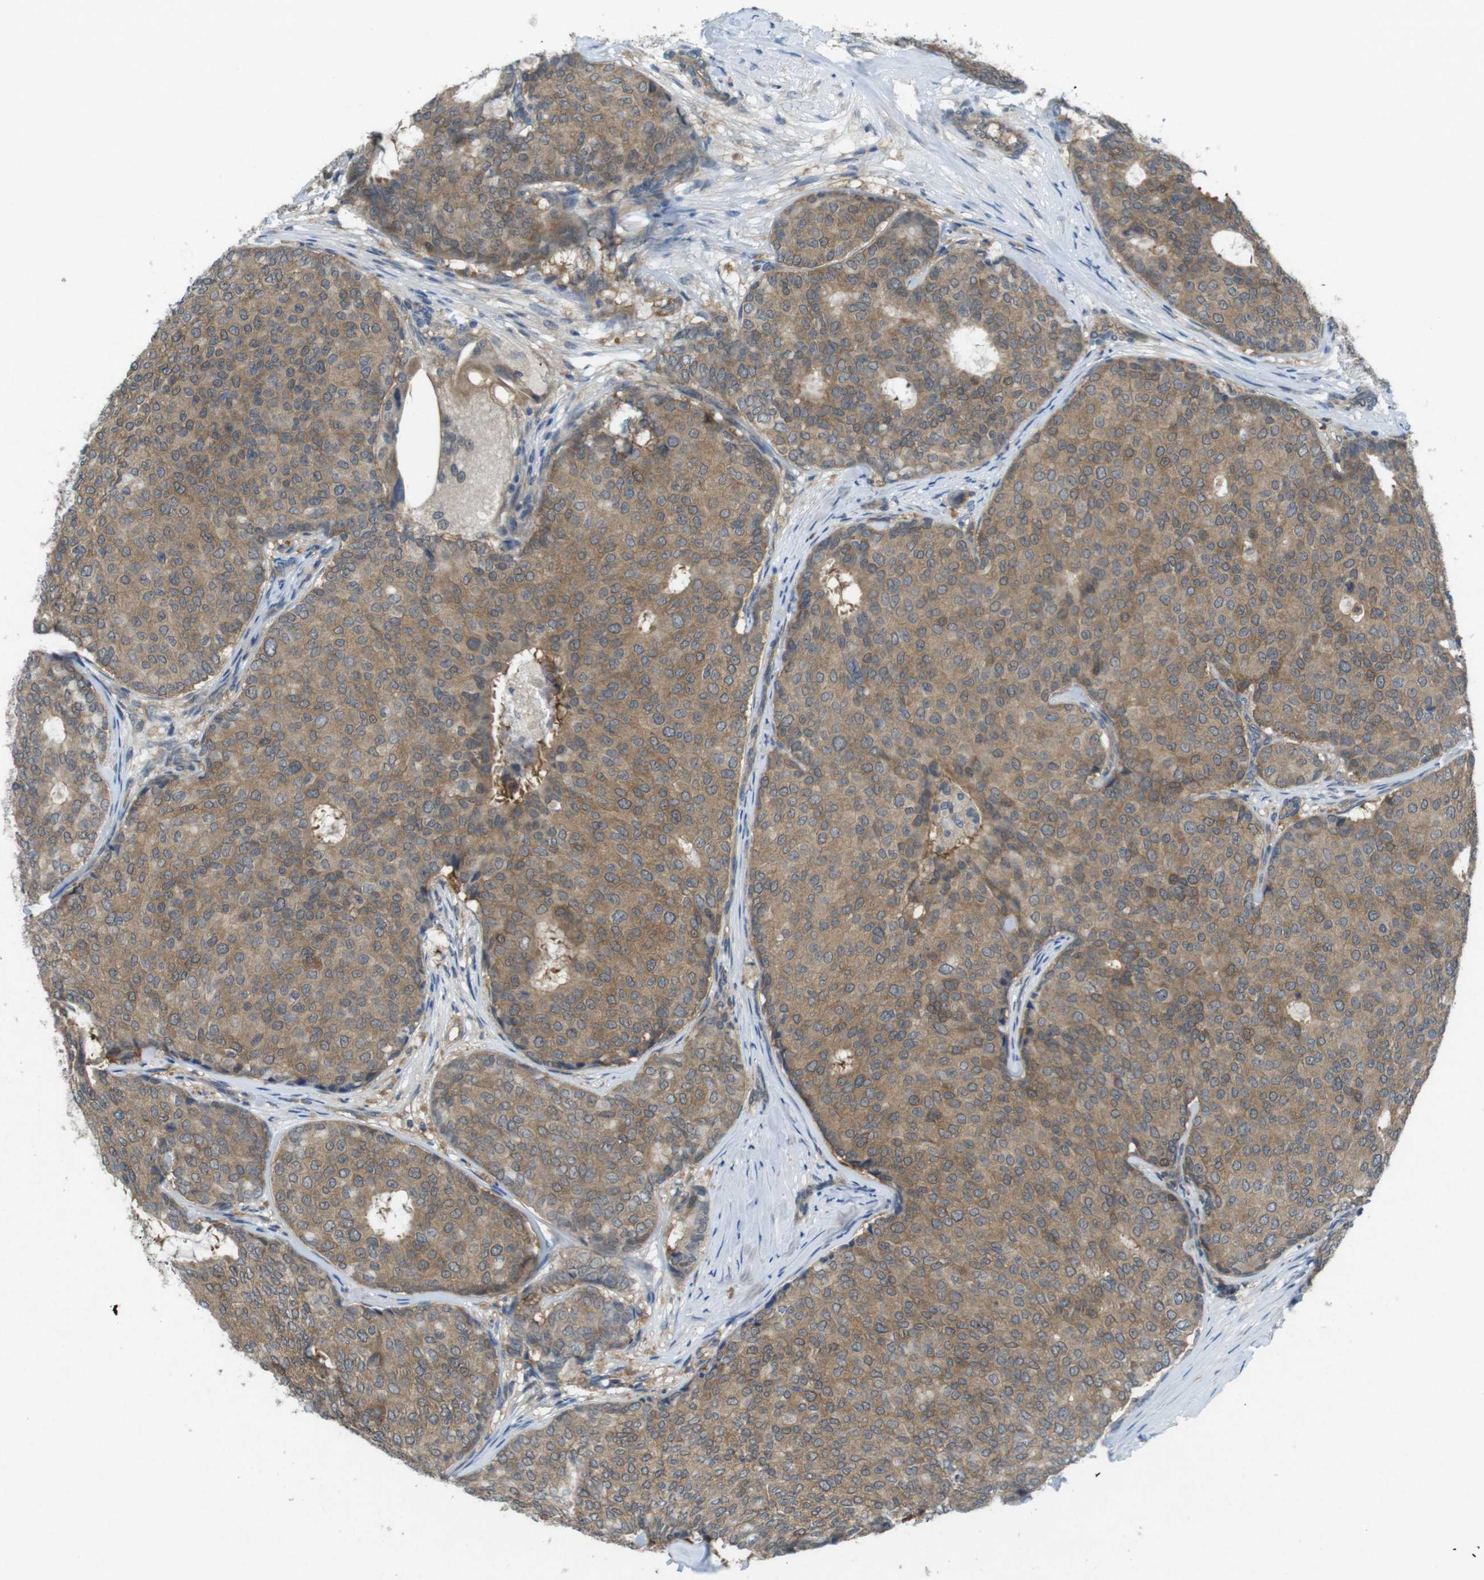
{"staining": {"intensity": "moderate", "quantity": ">75%", "location": "cytoplasmic/membranous"}, "tissue": "breast cancer", "cell_type": "Tumor cells", "image_type": "cancer", "snomed": [{"axis": "morphology", "description": "Duct carcinoma"}, {"axis": "topography", "description": "Breast"}], "caption": "The histopathology image displays a brown stain indicating the presence of a protein in the cytoplasmic/membranous of tumor cells in breast cancer (invasive ductal carcinoma). Using DAB (3,3'-diaminobenzidine) (brown) and hematoxylin (blue) stains, captured at high magnification using brightfield microscopy.", "gene": "SUGT1", "patient": {"sex": "female", "age": 75}}